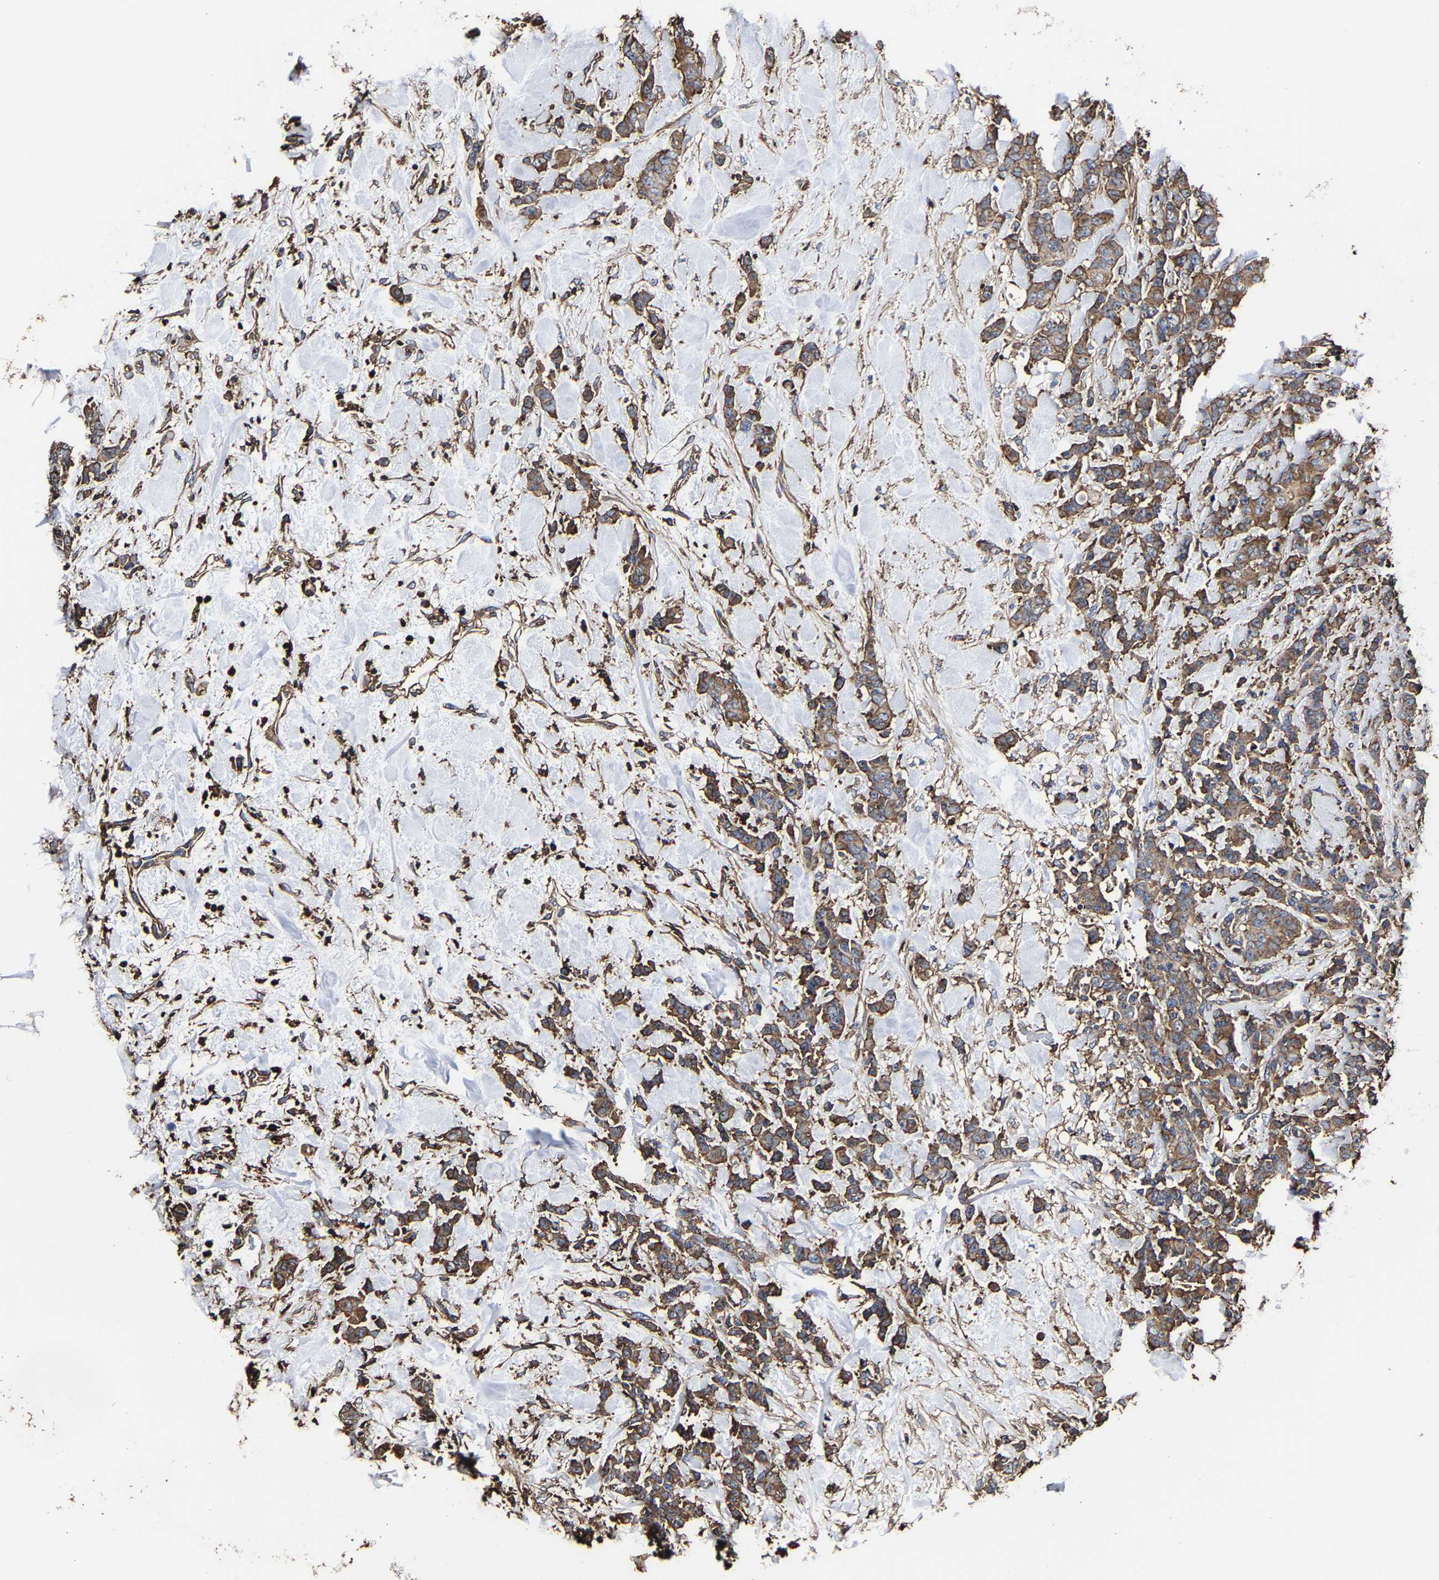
{"staining": {"intensity": "moderate", "quantity": ">75%", "location": "cytoplasmic/membranous"}, "tissue": "breast cancer", "cell_type": "Tumor cells", "image_type": "cancer", "snomed": [{"axis": "morphology", "description": "Normal tissue, NOS"}, {"axis": "morphology", "description": "Duct carcinoma"}, {"axis": "topography", "description": "Breast"}], "caption": "About >75% of tumor cells in breast cancer demonstrate moderate cytoplasmic/membranous protein positivity as visualized by brown immunohistochemical staining.", "gene": "SSH3", "patient": {"sex": "female", "age": 40}}